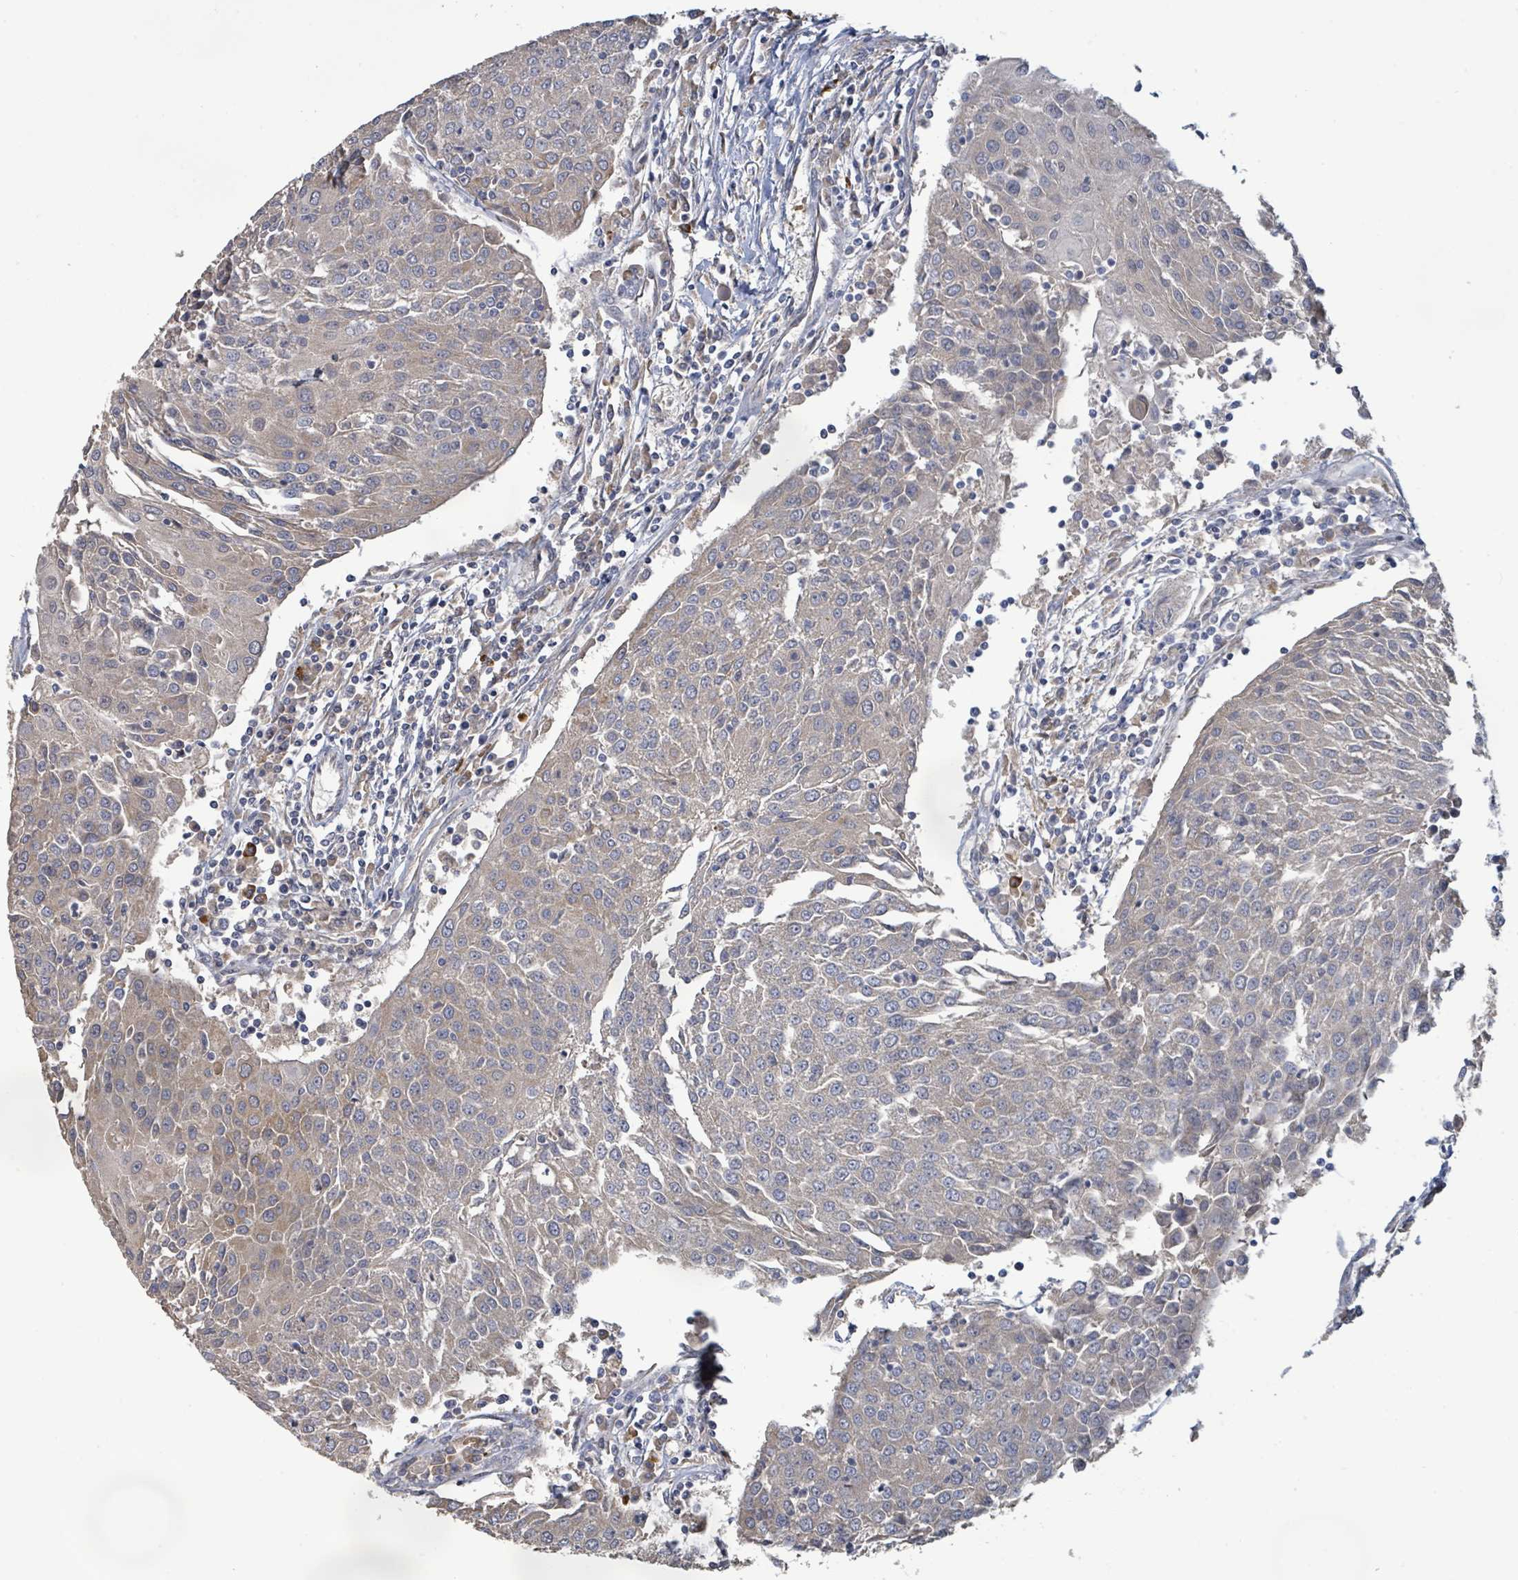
{"staining": {"intensity": "weak", "quantity": "25%-75%", "location": "cytoplasmic/membranous"}, "tissue": "urothelial cancer", "cell_type": "Tumor cells", "image_type": "cancer", "snomed": [{"axis": "morphology", "description": "Urothelial carcinoma, High grade"}, {"axis": "topography", "description": "Urinary bladder"}], "caption": "IHC staining of urothelial cancer, which demonstrates low levels of weak cytoplasmic/membranous staining in approximately 25%-75% of tumor cells indicating weak cytoplasmic/membranous protein expression. The staining was performed using DAB (brown) for protein detection and nuclei were counterstained in hematoxylin (blue).", "gene": "KCNS2", "patient": {"sex": "female", "age": 85}}